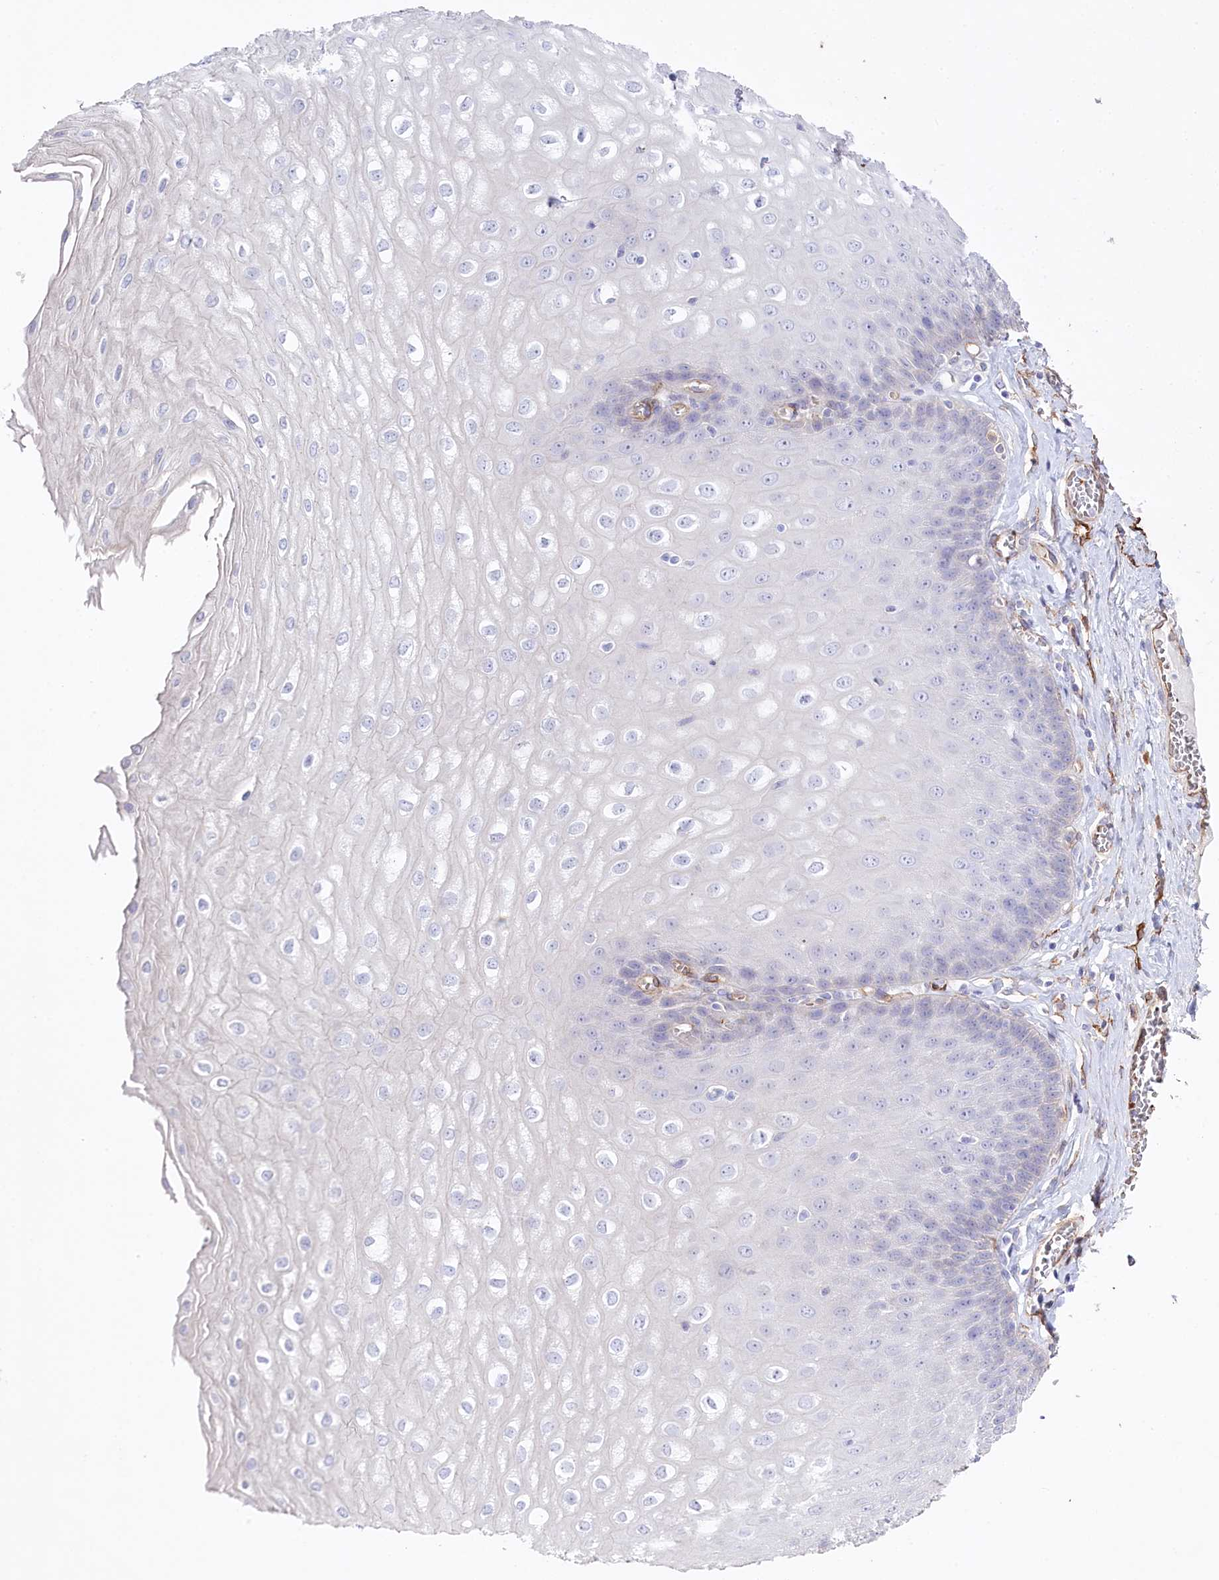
{"staining": {"intensity": "negative", "quantity": "none", "location": "none"}, "tissue": "esophagus", "cell_type": "Squamous epithelial cells", "image_type": "normal", "snomed": [{"axis": "morphology", "description": "Normal tissue, NOS"}, {"axis": "topography", "description": "Esophagus"}], "caption": "Immunohistochemical staining of benign human esophagus reveals no significant expression in squamous epithelial cells.", "gene": "SLC39A10", "patient": {"sex": "male", "age": 60}}